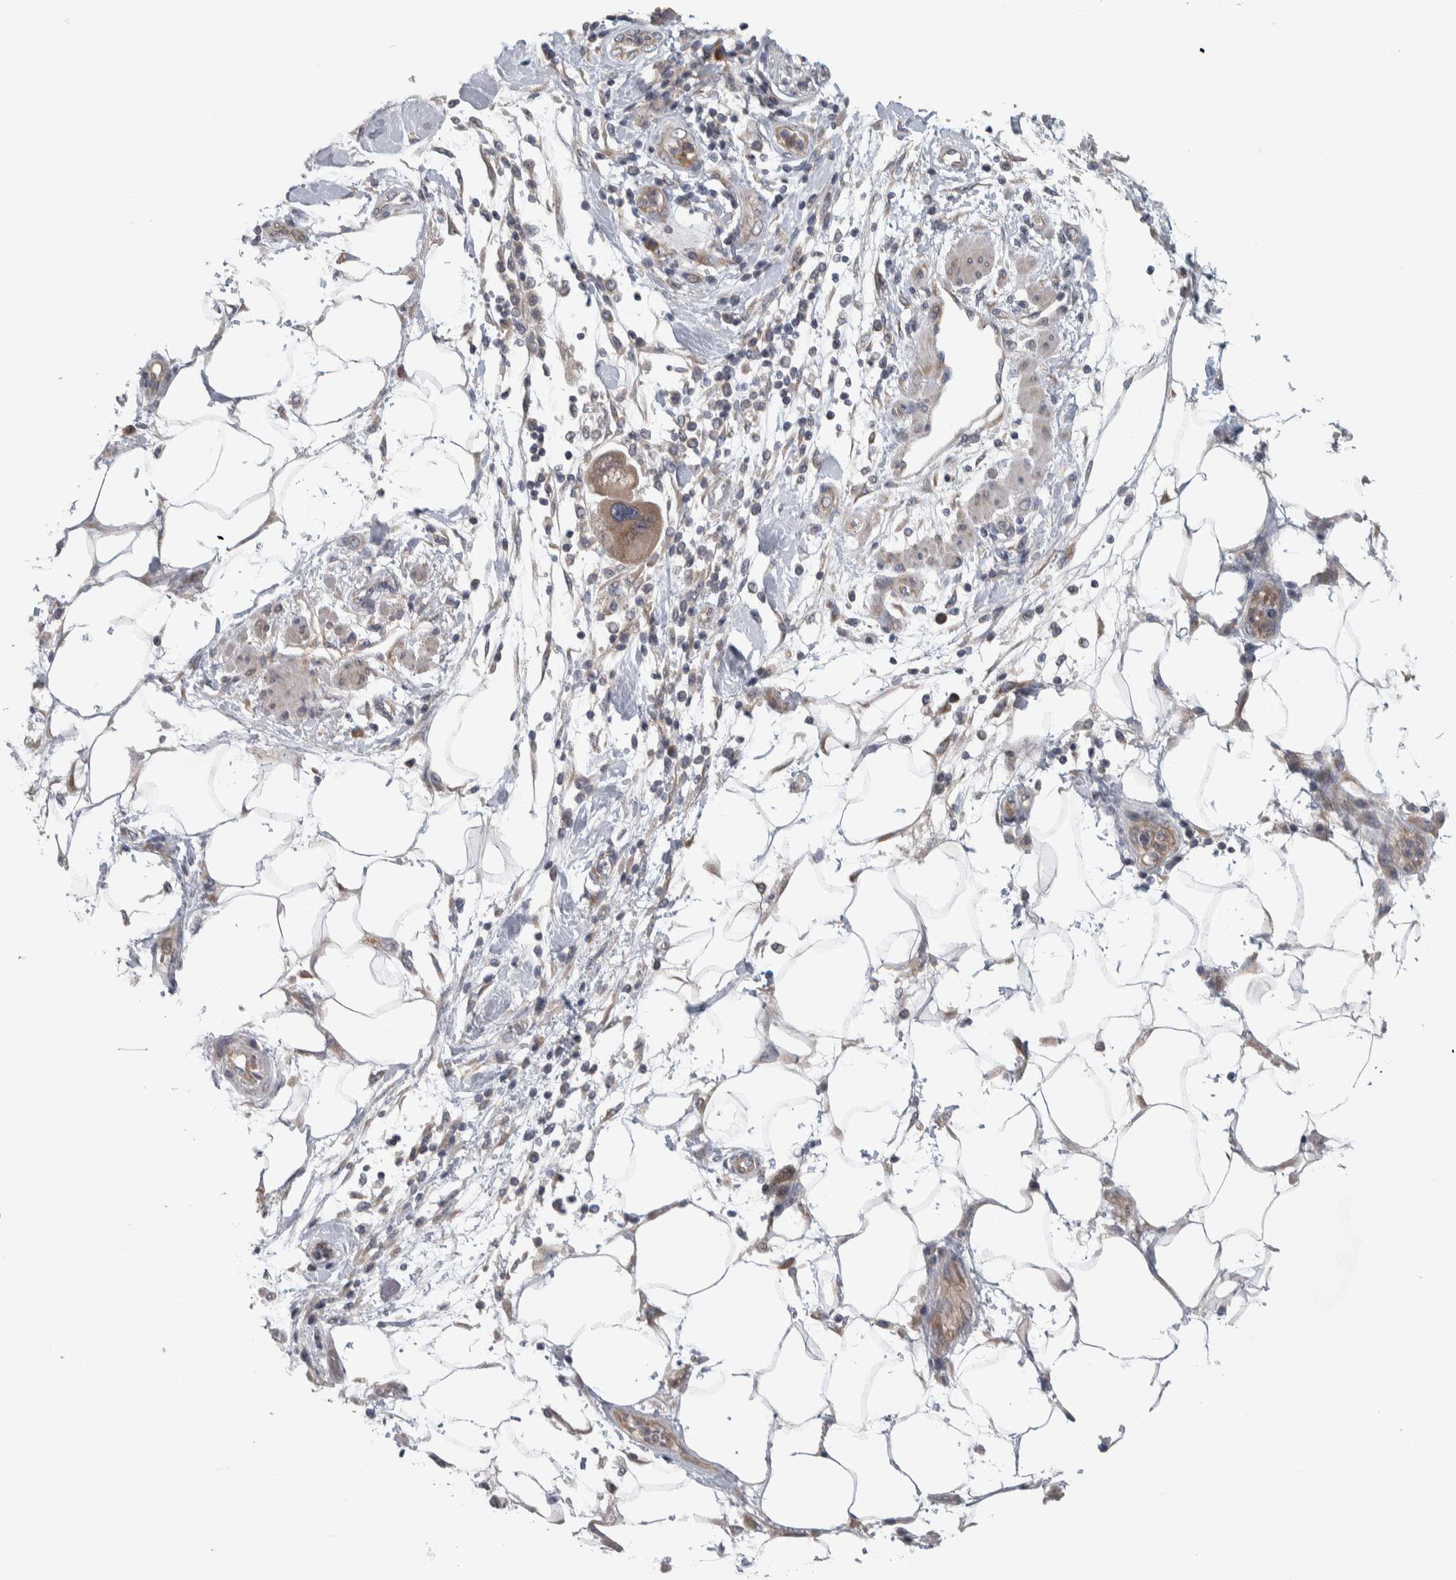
{"staining": {"intensity": "weak", "quantity": ">75%", "location": "cytoplasmic/membranous"}, "tissue": "pancreatic cancer", "cell_type": "Tumor cells", "image_type": "cancer", "snomed": [{"axis": "morphology", "description": "Normal tissue, NOS"}, {"axis": "morphology", "description": "Adenocarcinoma, NOS"}, {"axis": "topography", "description": "Pancreas"}], "caption": "Immunohistochemistry photomicrograph of adenocarcinoma (pancreatic) stained for a protein (brown), which displays low levels of weak cytoplasmic/membranous staining in approximately >75% of tumor cells.", "gene": "SRP68", "patient": {"sex": "female", "age": 71}}